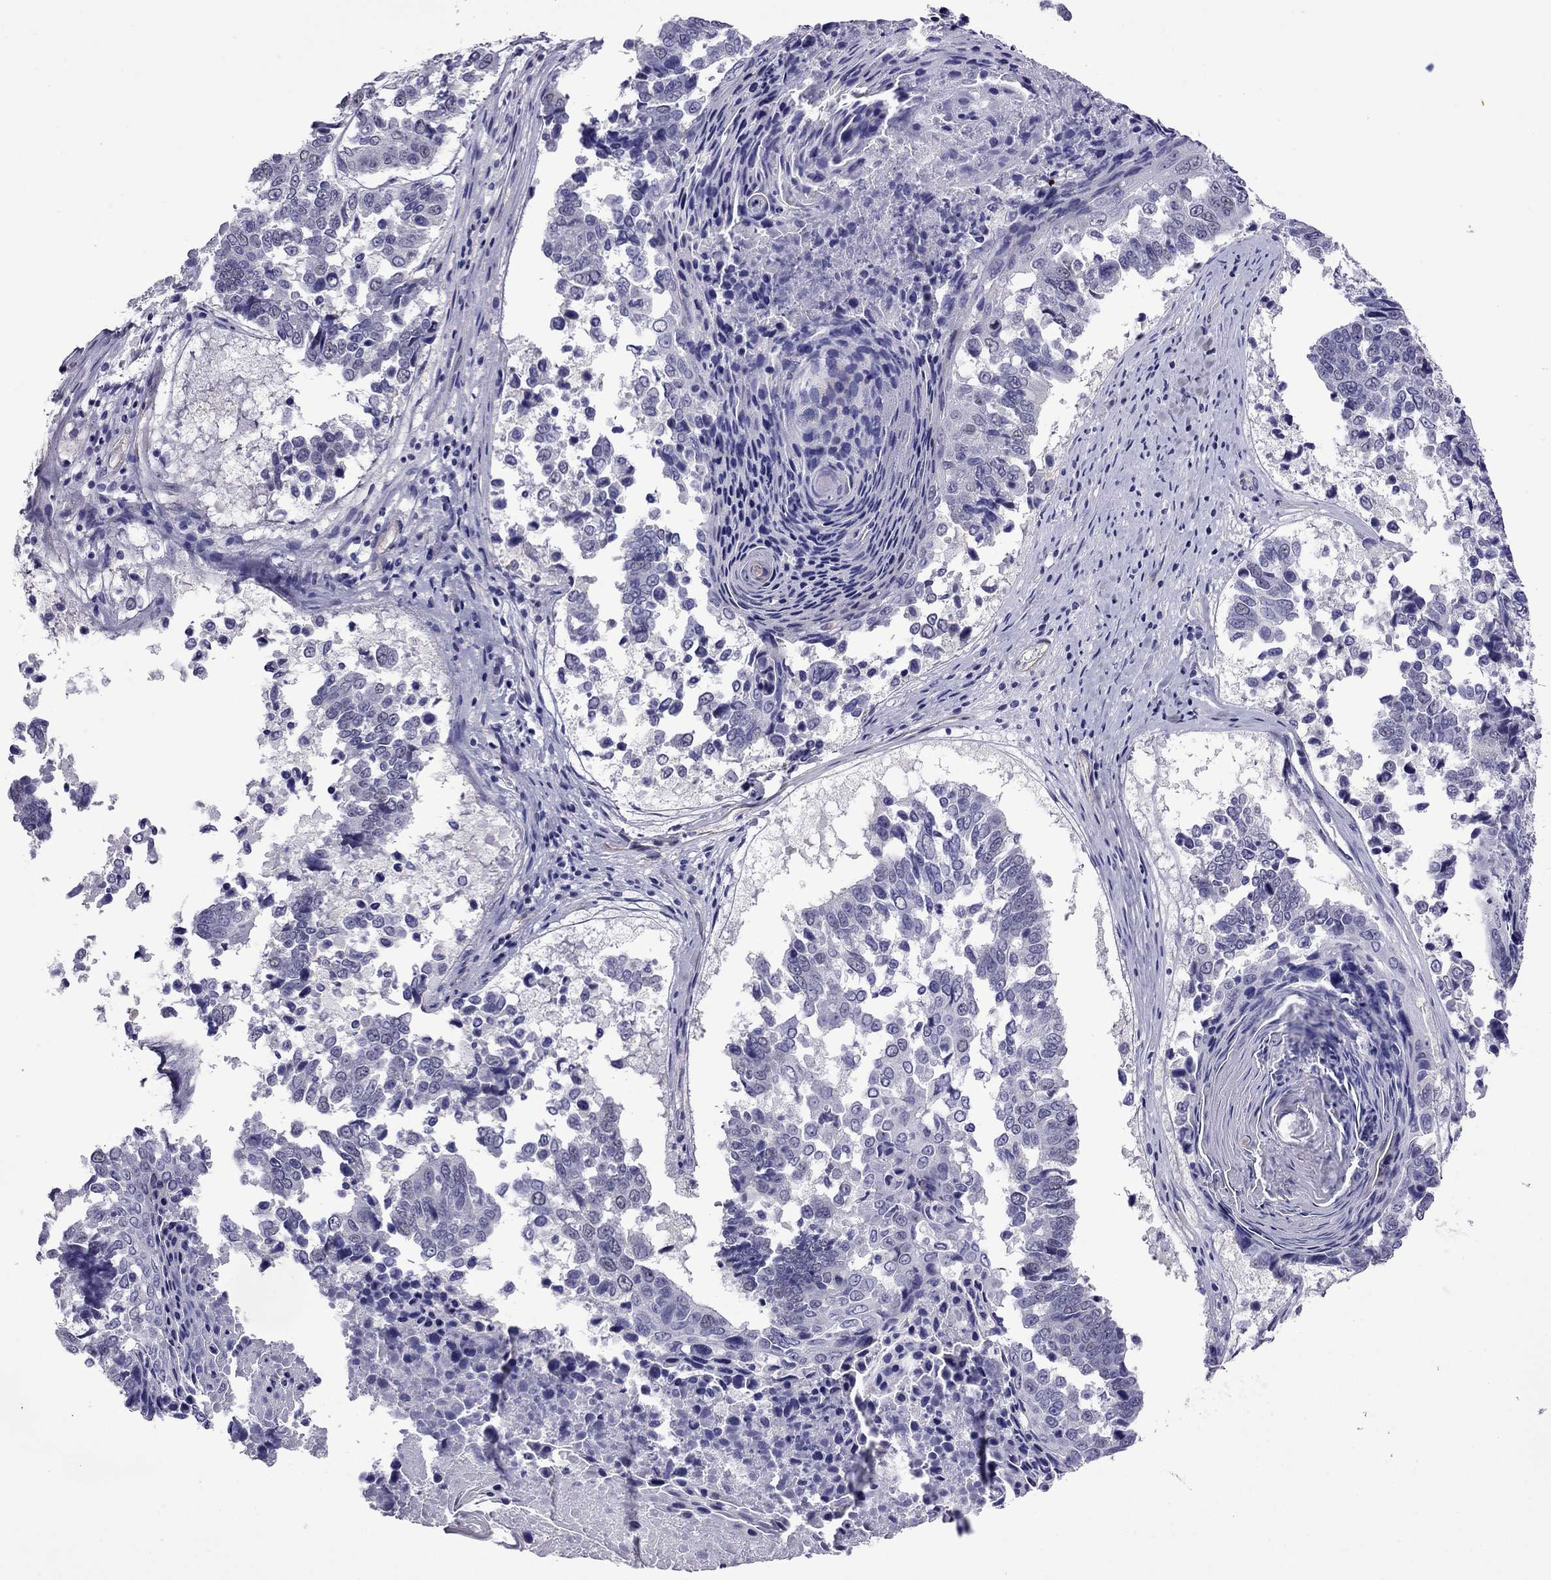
{"staining": {"intensity": "negative", "quantity": "none", "location": "none"}, "tissue": "lung cancer", "cell_type": "Tumor cells", "image_type": "cancer", "snomed": [{"axis": "morphology", "description": "Squamous cell carcinoma, NOS"}, {"axis": "topography", "description": "Lung"}], "caption": "Immunohistochemistry micrograph of human lung squamous cell carcinoma stained for a protein (brown), which displays no expression in tumor cells.", "gene": "CHRNA5", "patient": {"sex": "male", "age": 73}}